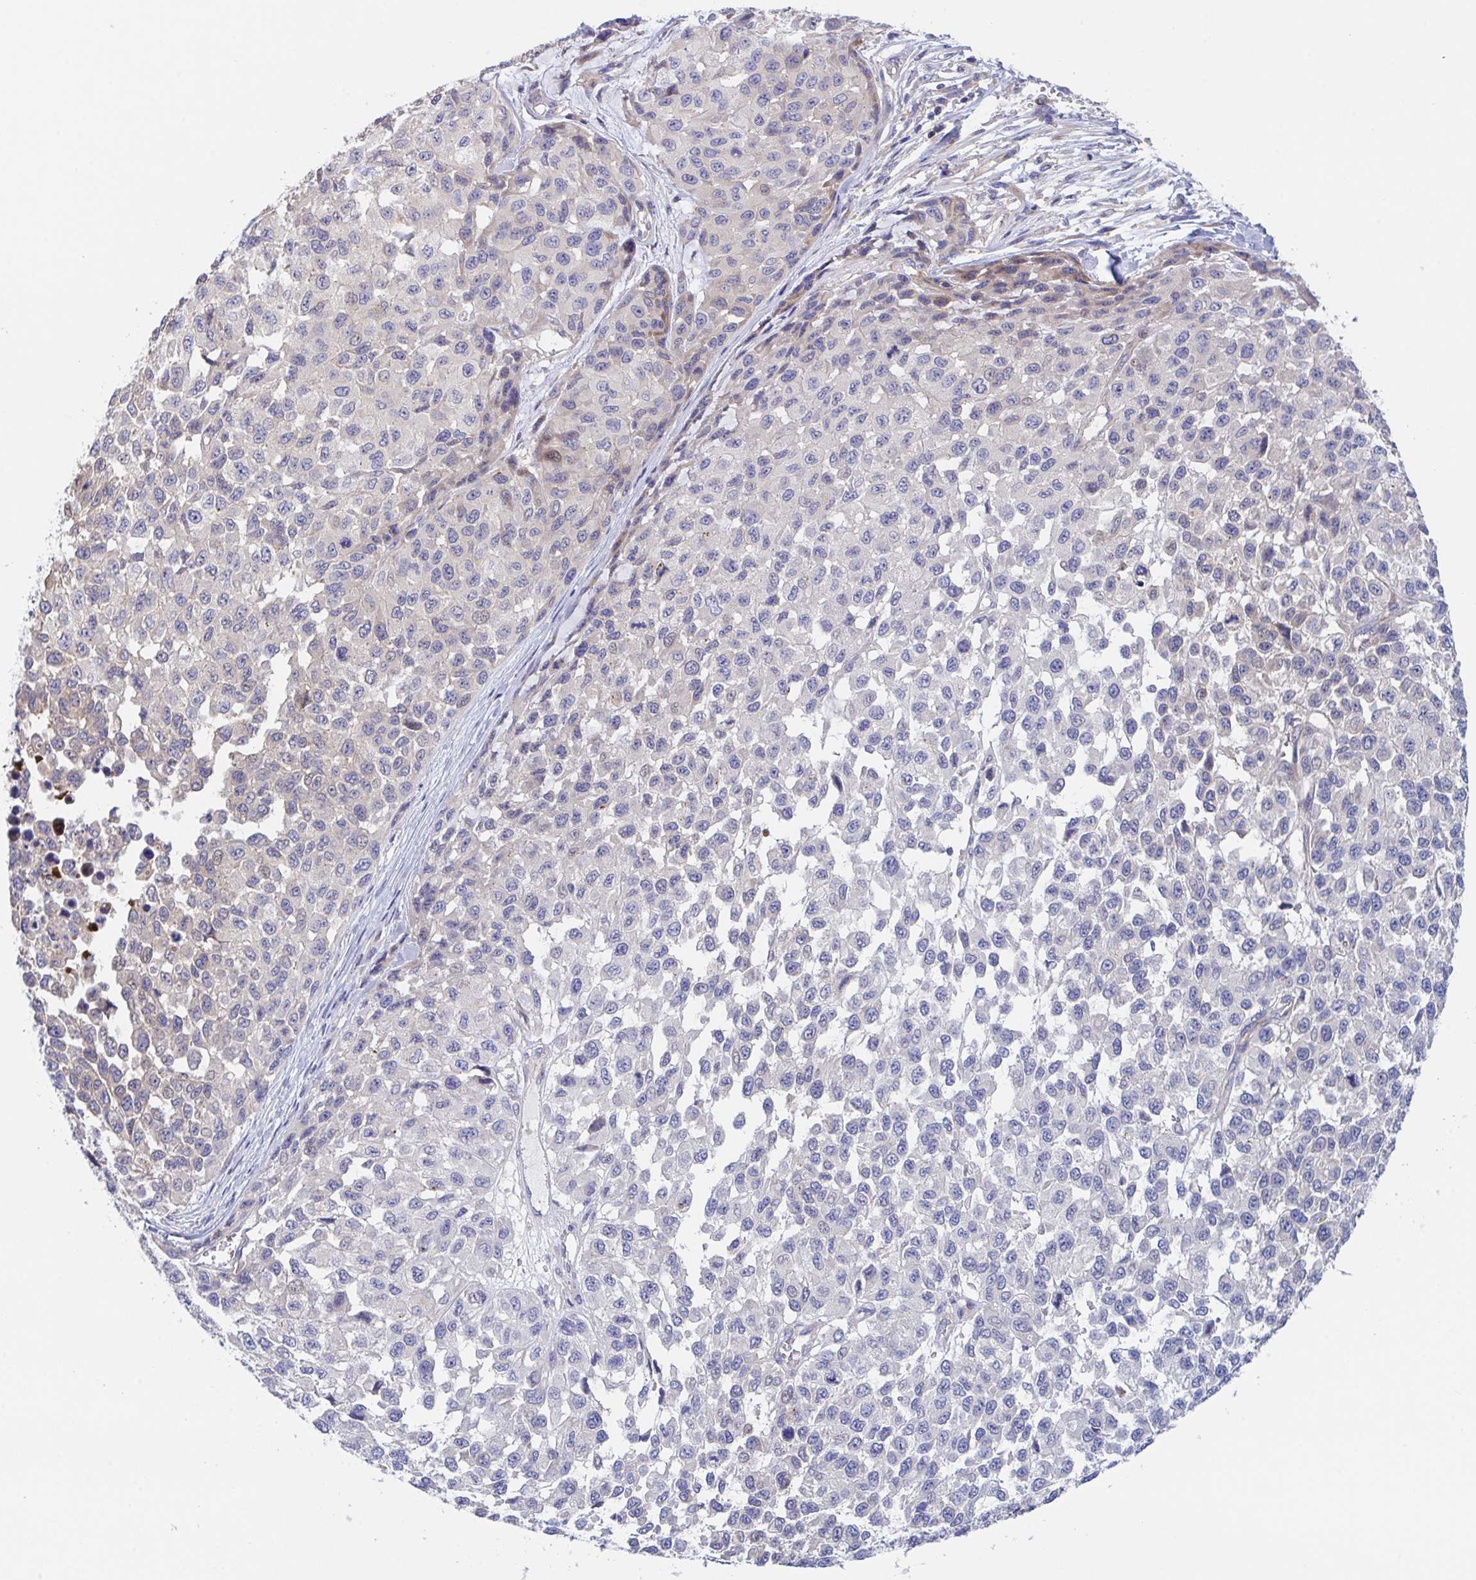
{"staining": {"intensity": "negative", "quantity": "none", "location": "none"}, "tissue": "melanoma", "cell_type": "Tumor cells", "image_type": "cancer", "snomed": [{"axis": "morphology", "description": "Malignant melanoma, NOS"}, {"axis": "topography", "description": "Skin"}], "caption": "Immunohistochemistry (IHC) photomicrograph of melanoma stained for a protein (brown), which exhibits no staining in tumor cells.", "gene": "P2RX3", "patient": {"sex": "male", "age": 62}}